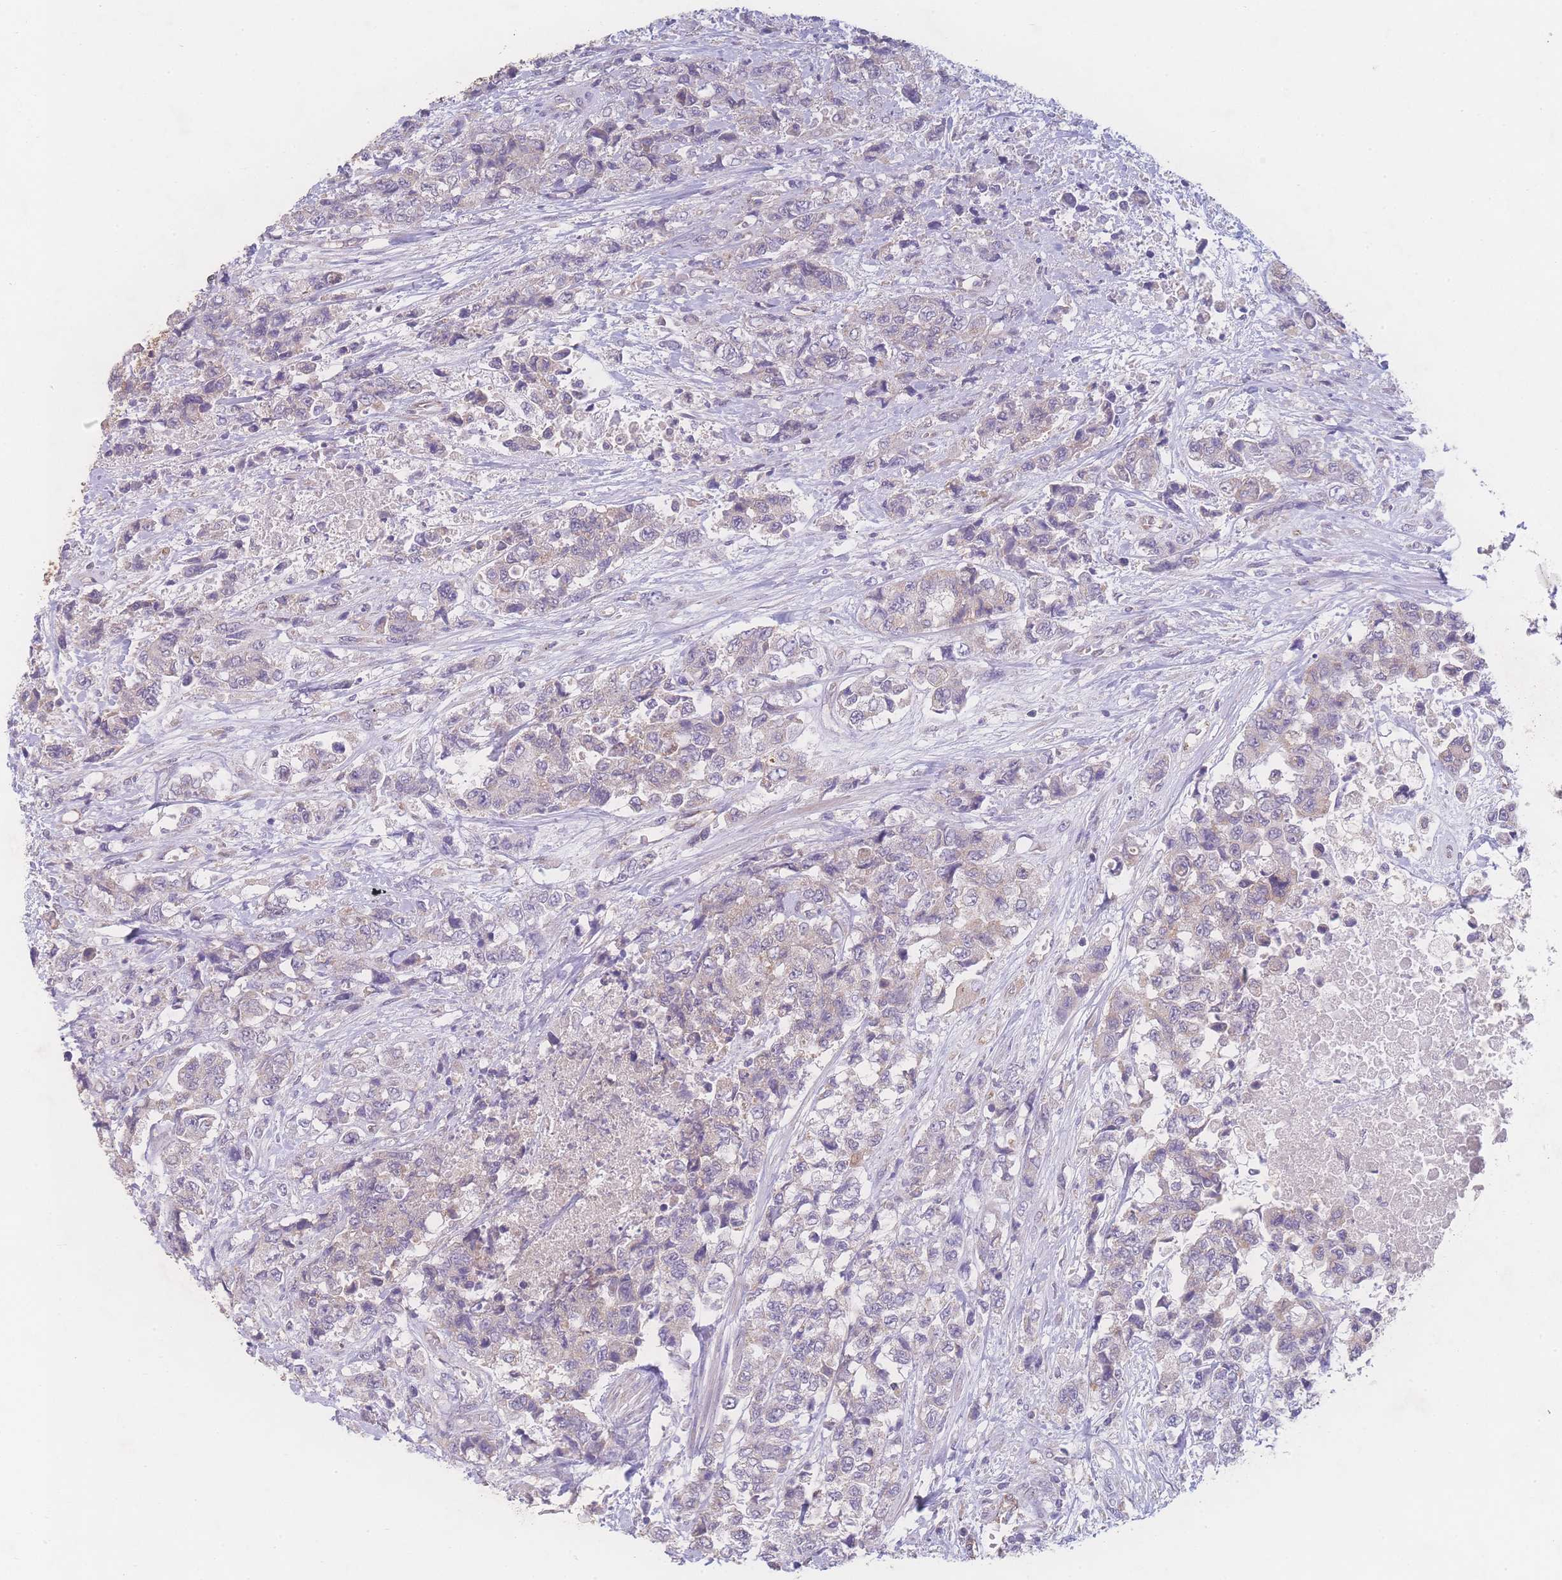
{"staining": {"intensity": "weak", "quantity": "<25%", "location": "cytoplasmic/membranous"}, "tissue": "urothelial cancer", "cell_type": "Tumor cells", "image_type": "cancer", "snomed": [{"axis": "morphology", "description": "Urothelial carcinoma, High grade"}, {"axis": "topography", "description": "Urinary bladder"}], "caption": "Immunohistochemistry image of human urothelial cancer stained for a protein (brown), which shows no positivity in tumor cells.", "gene": "GIPR", "patient": {"sex": "female", "age": 78}}